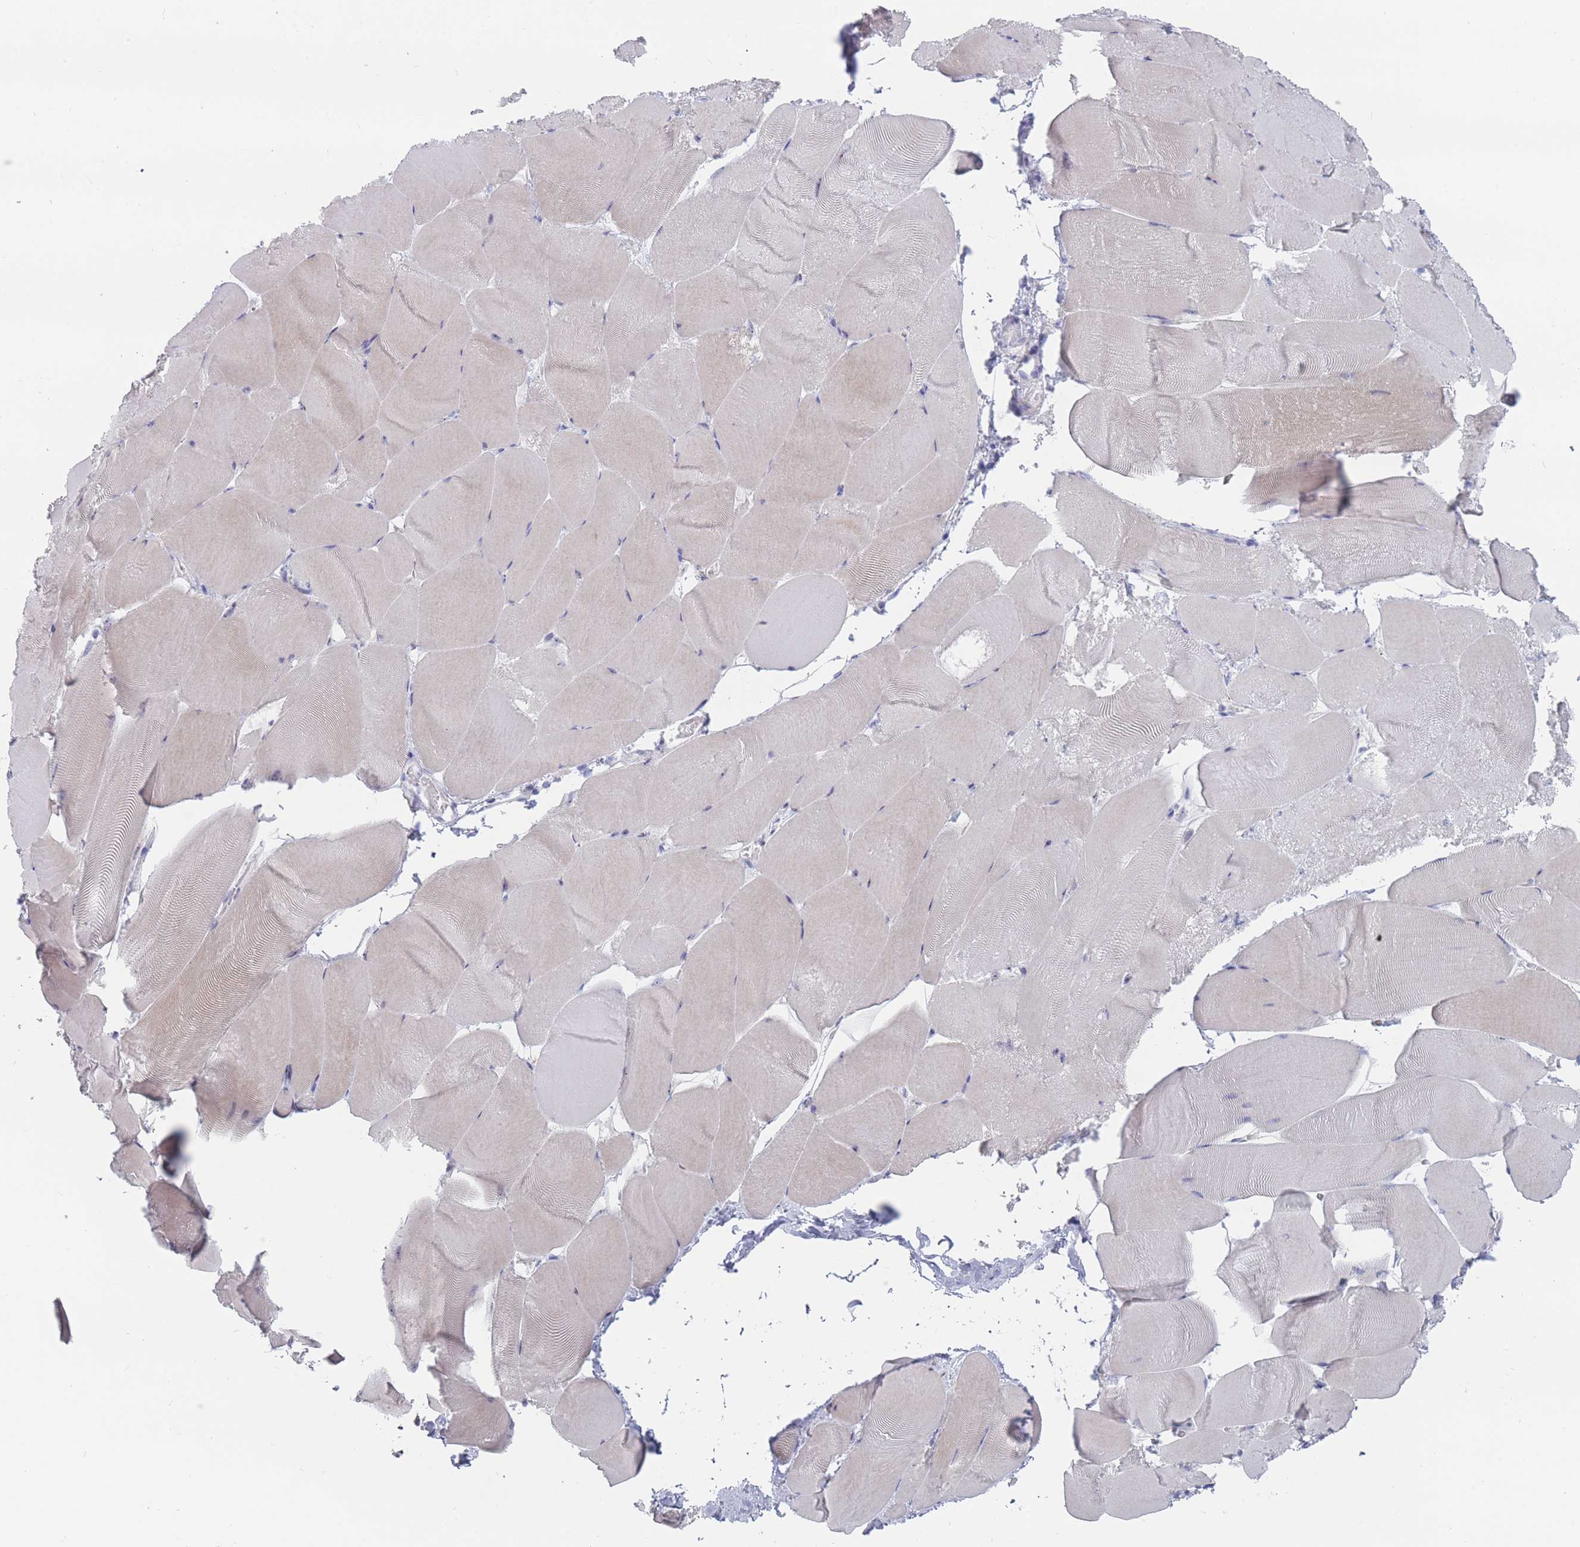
{"staining": {"intensity": "negative", "quantity": "none", "location": "none"}, "tissue": "skeletal muscle", "cell_type": "Myocytes", "image_type": "normal", "snomed": [{"axis": "morphology", "description": "Normal tissue, NOS"}, {"axis": "topography", "description": "Skeletal muscle"}], "caption": "DAB immunohistochemical staining of benign skeletal muscle demonstrates no significant staining in myocytes. Brightfield microscopy of immunohistochemistry (IHC) stained with DAB (3,3'-diaminobenzidine) (brown) and hematoxylin (blue), captured at high magnification.", "gene": "ST8SIA5", "patient": {"sex": "female", "age": 64}}